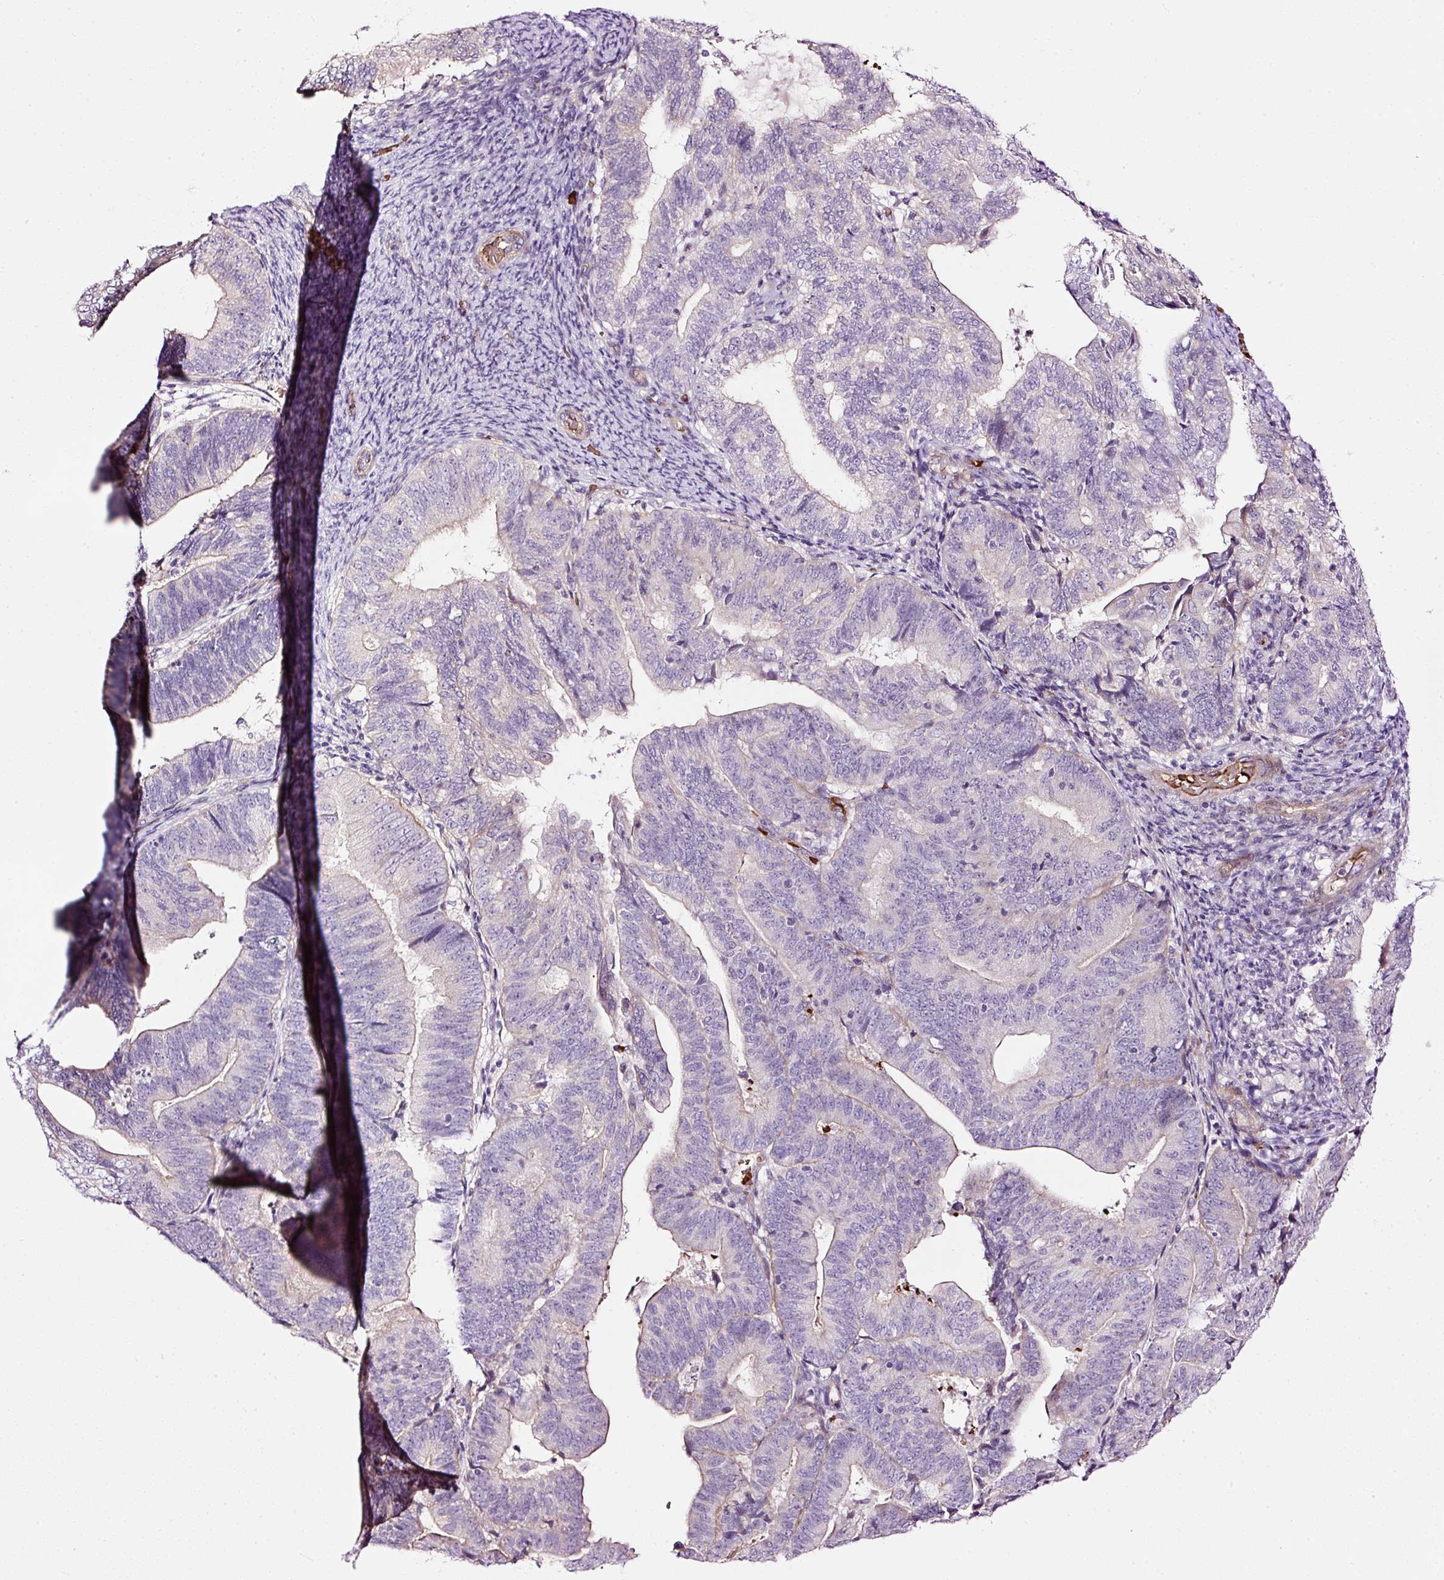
{"staining": {"intensity": "negative", "quantity": "none", "location": "none"}, "tissue": "endometrial cancer", "cell_type": "Tumor cells", "image_type": "cancer", "snomed": [{"axis": "morphology", "description": "Adenocarcinoma, NOS"}, {"axis": "topography", "description": "Endometrium"}], "caption": "Immunohistochemistry histopathology image of endometrial adenocarcinoma stained for a protein (brown), which exhibits no staining in tumor cells.", "gene": "USHBP1", "patient": {"sex": "female", "age": 70}}